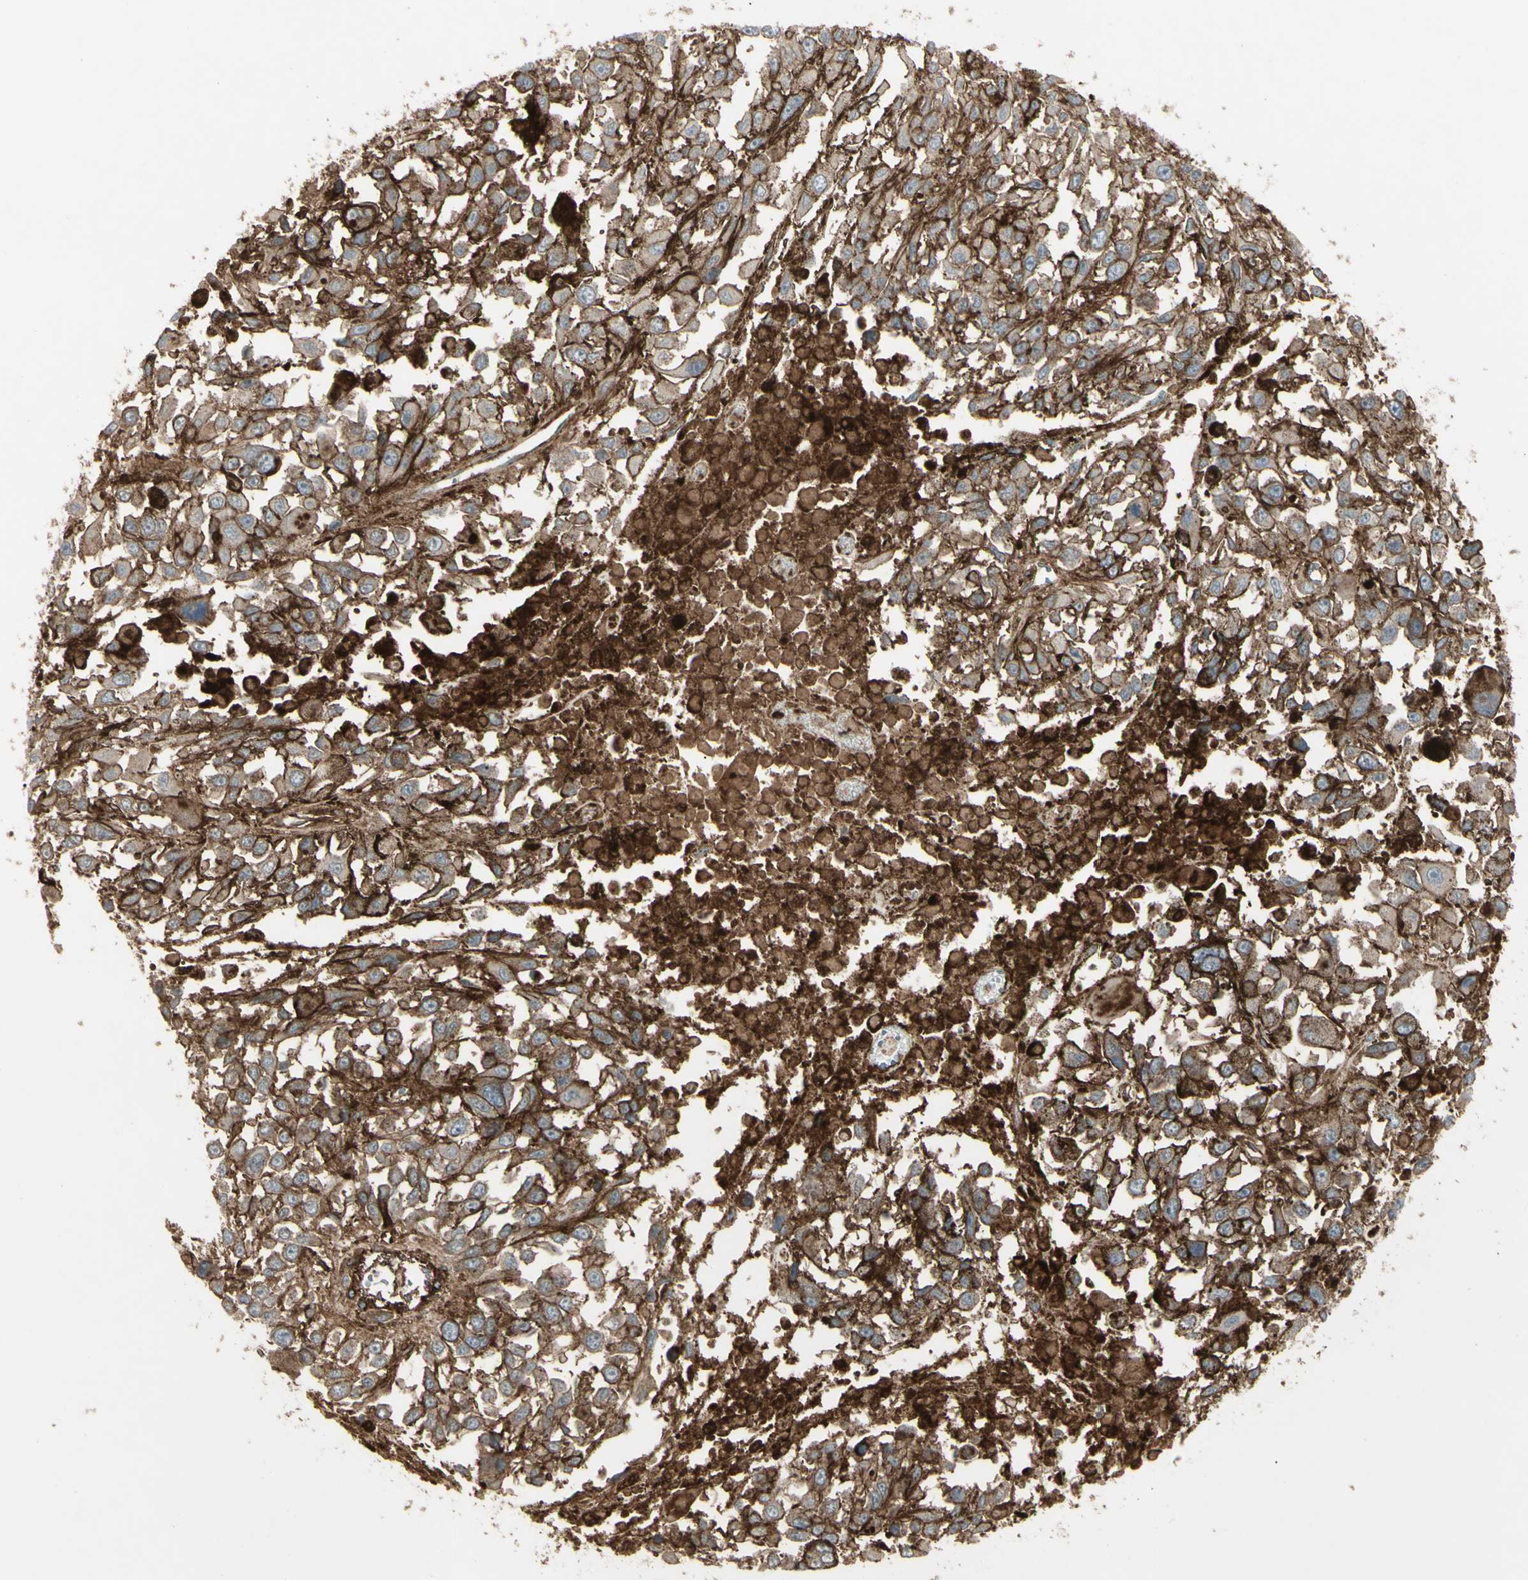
{"staining": {"intensity": "moderate", "quantity": ">75%", "location": "cytoplasmic/membranous"}, "tissue": "melanoma", "cell_type": "Tumor cells", "image_type": "cancer", "snomed": [{"axis": "morphology", "description": "Malignant melanoma, Metastatic site"}, {"axis": "topography", "description": "Lymph node"}], "caption": "Protein staining exhibits moderate cytoplasmic/membranous positivity in approximately >75% of tumor cells in malignant melanoma (metastatic site).", "gene": "CD276", "patient": {"sex": "male", "age": 59}}